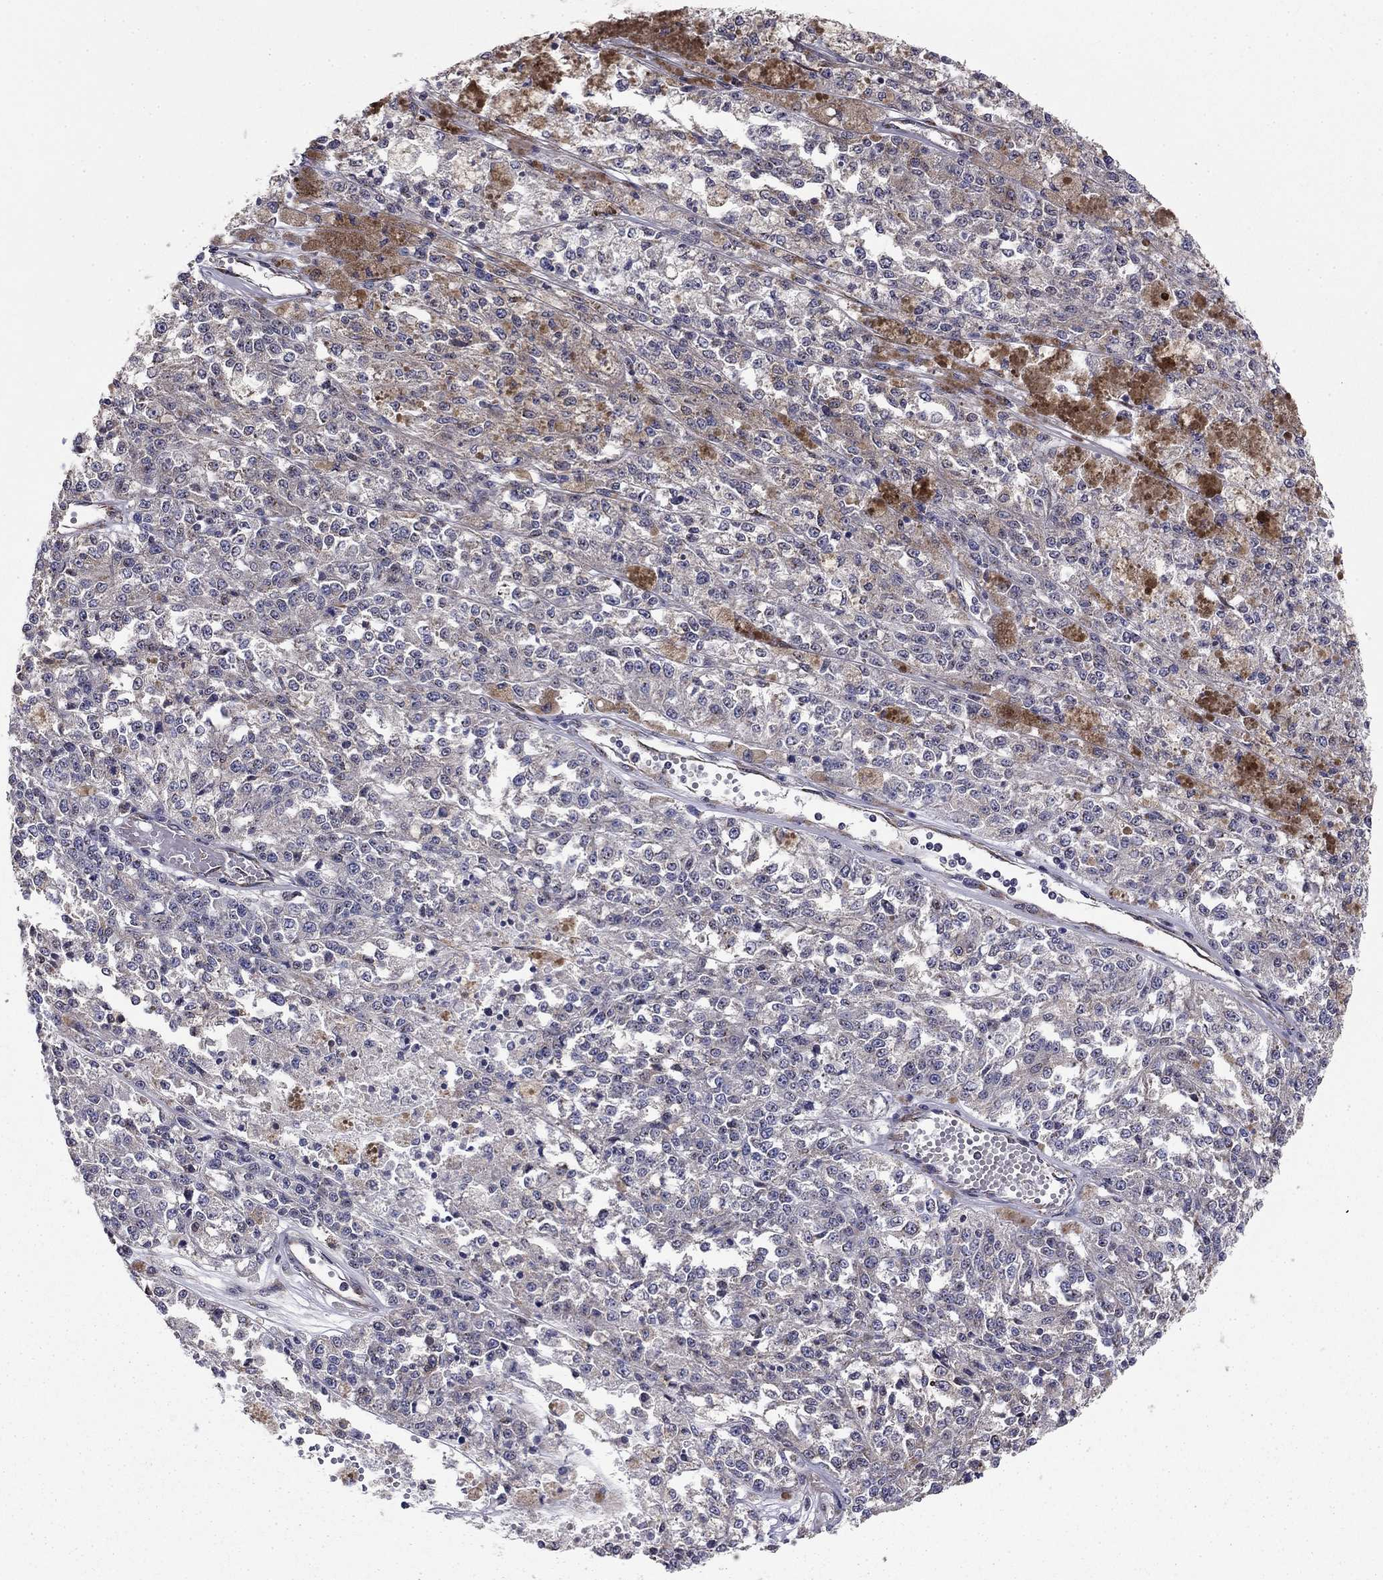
{"staining": {"intensity": "negative", "quantity": "none", "location": "none"}, "tissue": "melanoma", "cell_type": "Tumor cells", "image_type": "cancer", "snomed": [{"axis": "morphology", "description": "Malignant melanoma, Metastatic site"}, {"axis": "topography", "description": "Lymph node"}], "caption": "The IHC histopathology image has no significant expression in tumor cells of malignant melanoma (metastatic site) tissue. Nuclei are stained in blue.", "gene": "NKIRAS1", "patient": {"sex": "female", "age": 64}}